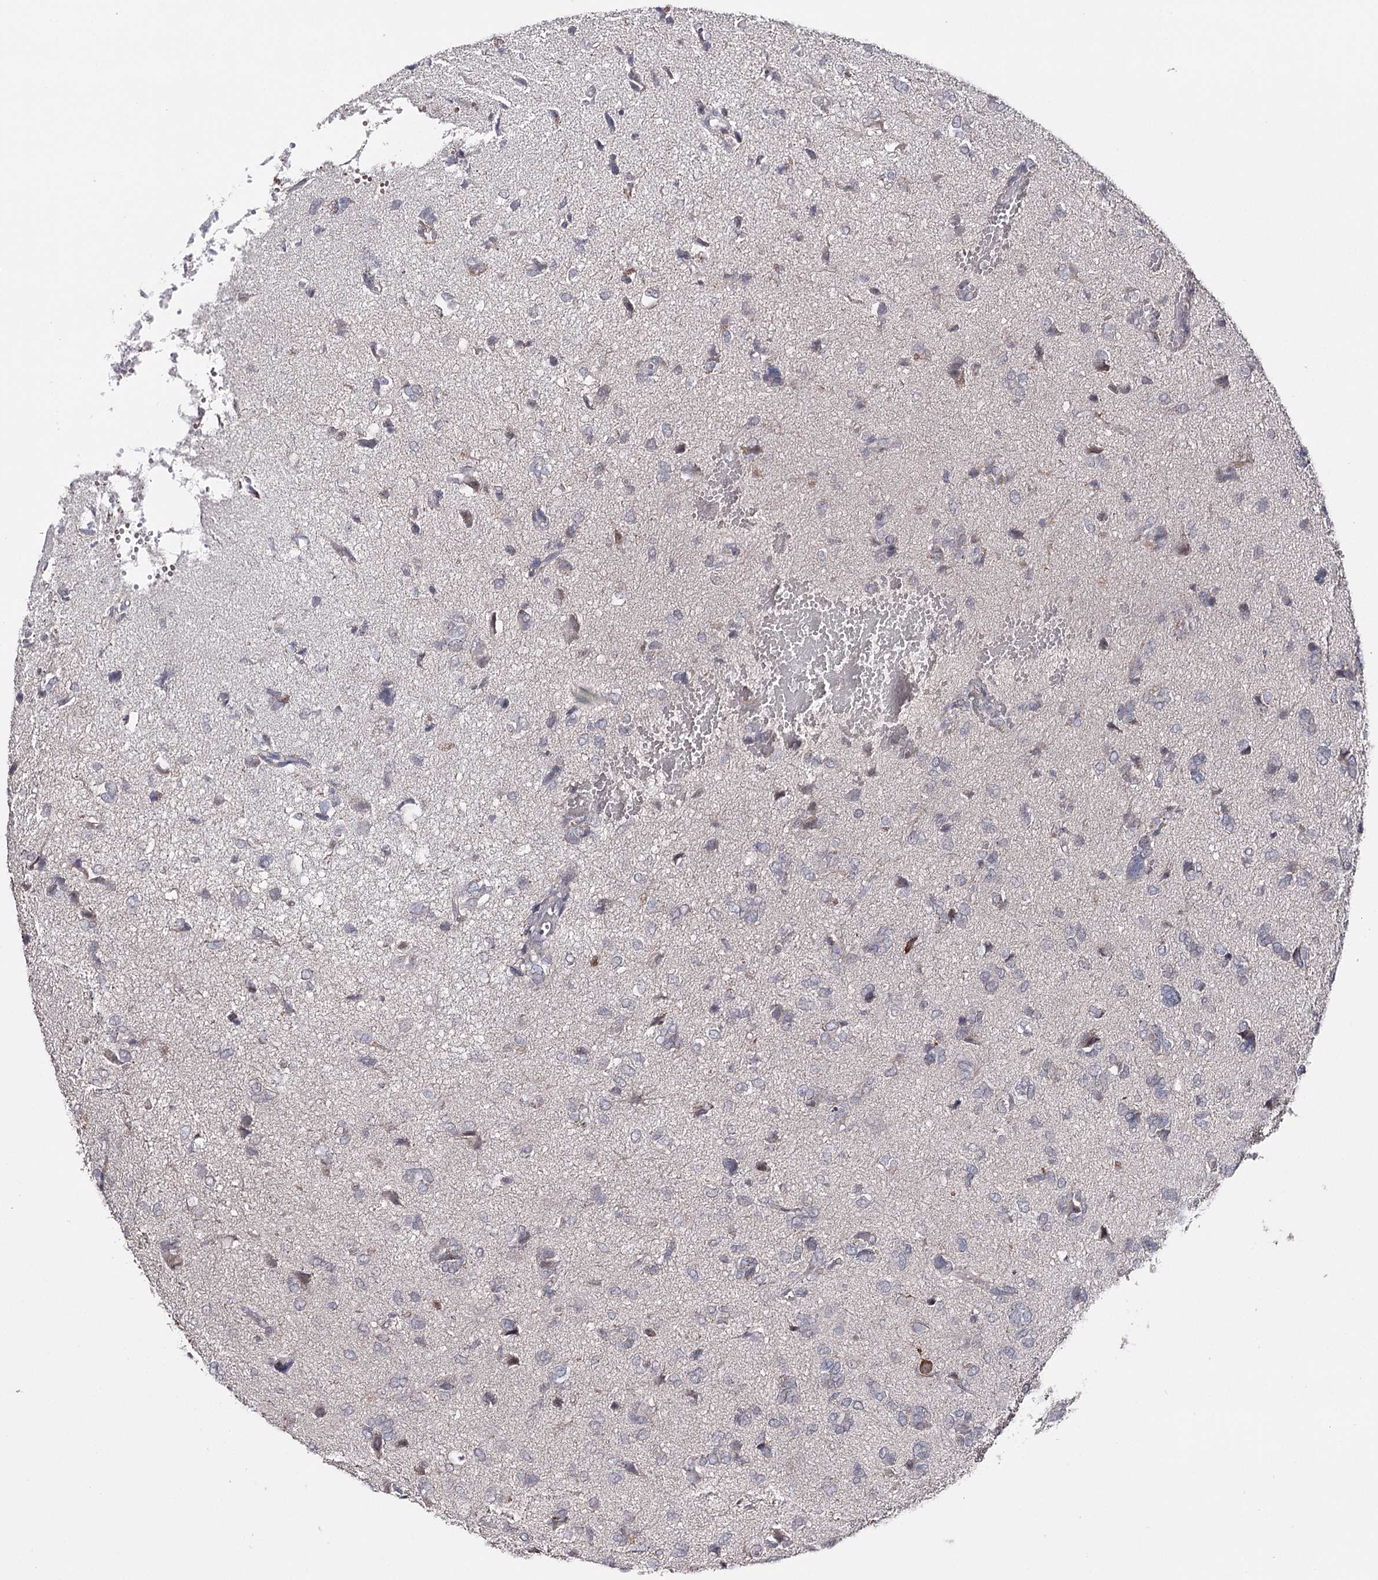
{"staining": {"intensity": "negative", "quantity": "none", "location": "none"}, "tissue": "glioma", "cell_type": "Tumor cells", "image_type": "cancer", "snomed": [{"axis": "morphology", "description": "Glioma, malignant, High grade"}, {"axis": "topography", "description": "Brain"}], "caption": "High power microscopy image of an immunohistochemistry (IHC) micrograph of malignant glioma (high-grade), revealing no significant expression in tumor cells.", "gene": "HSD11B2", "patient": {"sex": "female", "age": 59}}